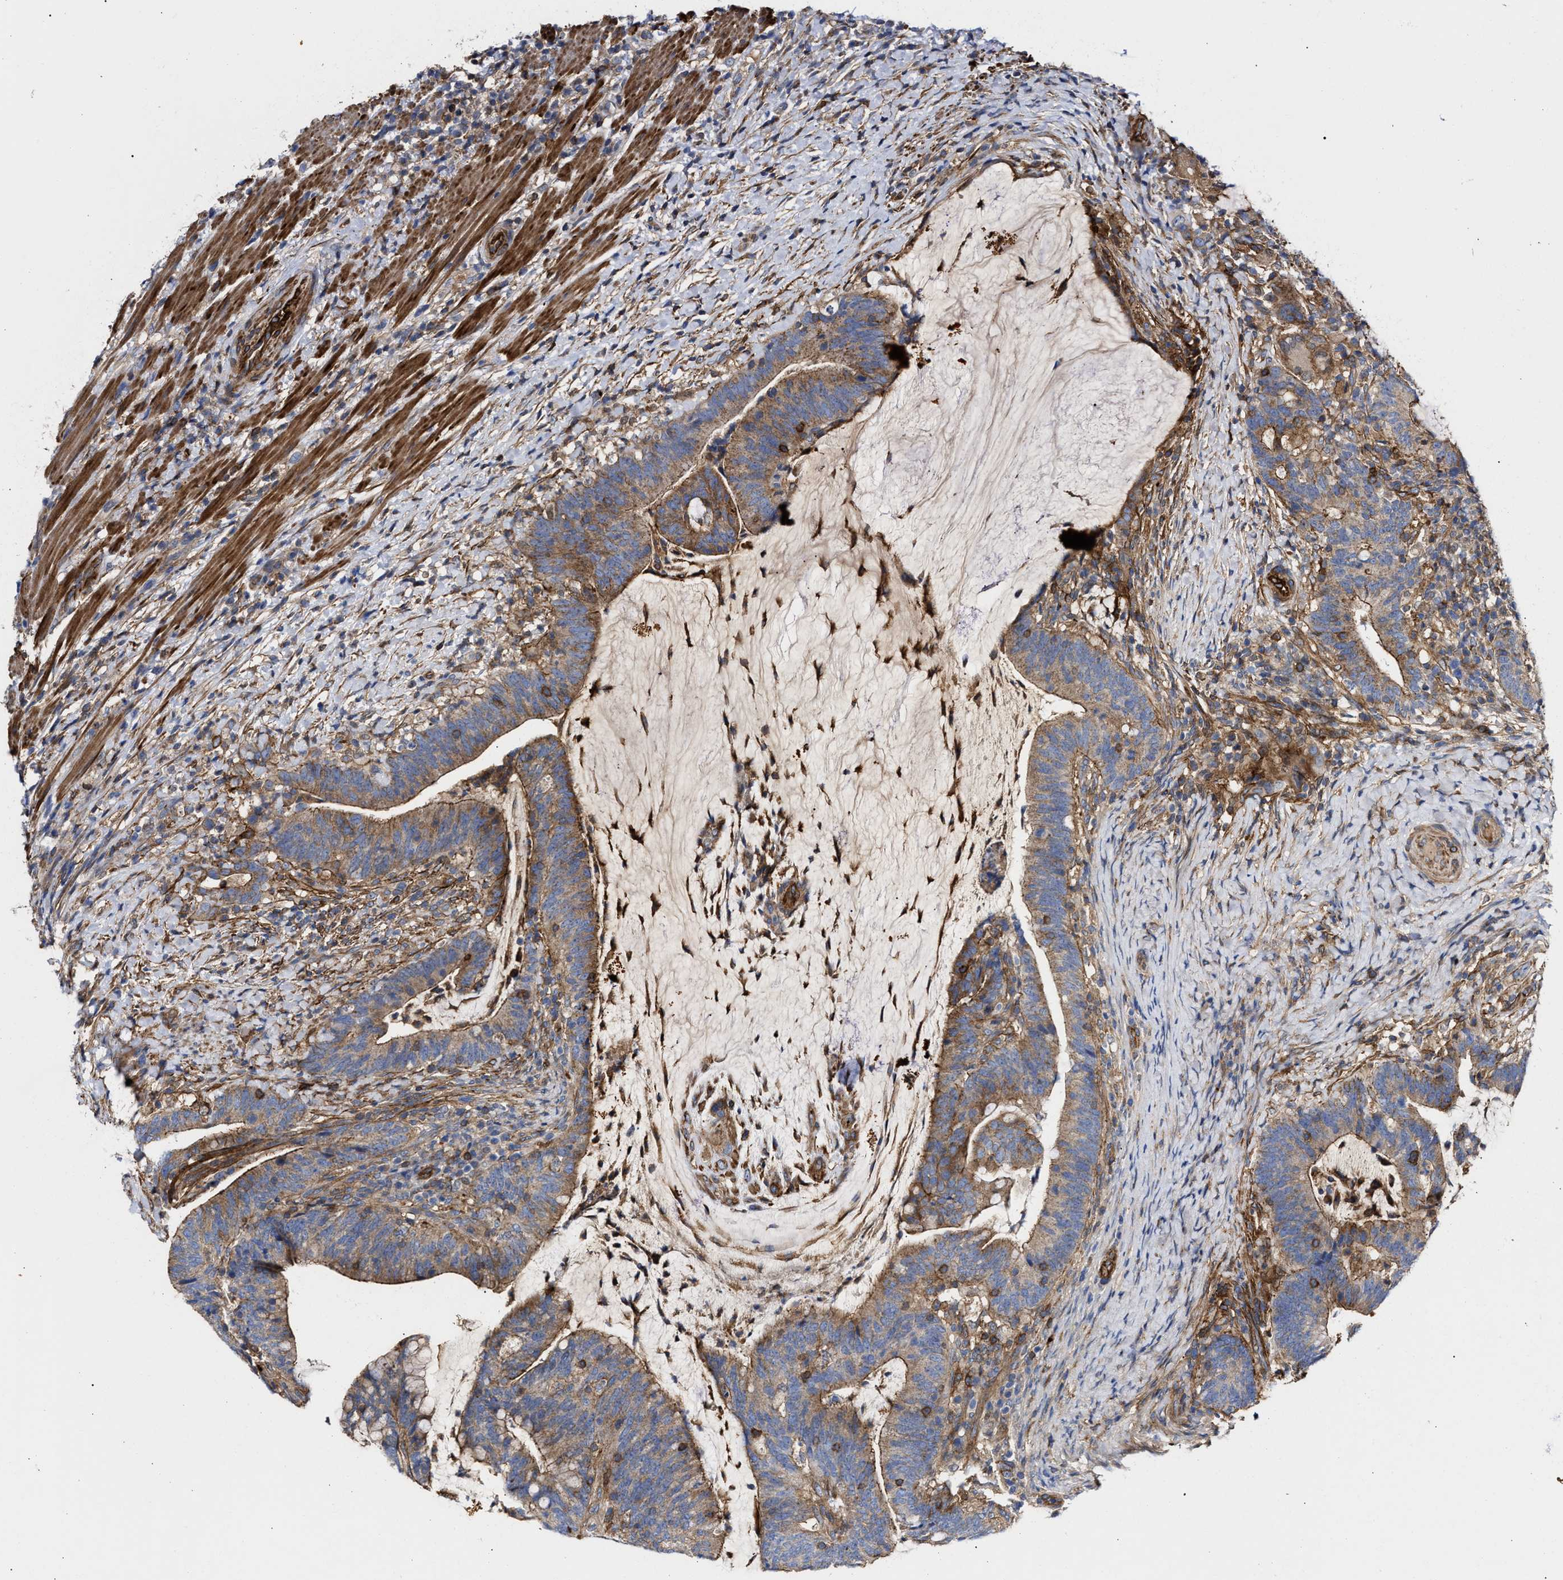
{"staining": {"intensity": "moderate", "quantity": "25%-75%", "location": "cytoplasmic/membranous"}, "tissue": "colorectal cancer", "cell_type": "Tumor cells", "image_type": "cancer", "snomed": [{"axis": "morphology", "description": "Adenocarcinoma, NOS"}, {"axis": "topography", "description": "Colon"}], "caption": "Immunohistochemical staining of human adenocarcinoma (colorectal) exhibits moderate cytoplasmic/membranous protein positivity in approximately 25%-75% of tumor cells. (Stains: DAB (3,3'-diaminobenzidine) in brown, nuclei in blue, Microscopy: brightfield microscopy at high magnification).", "gene": "HS3ST5", "patient": {"sex": "female", "age": 66}}